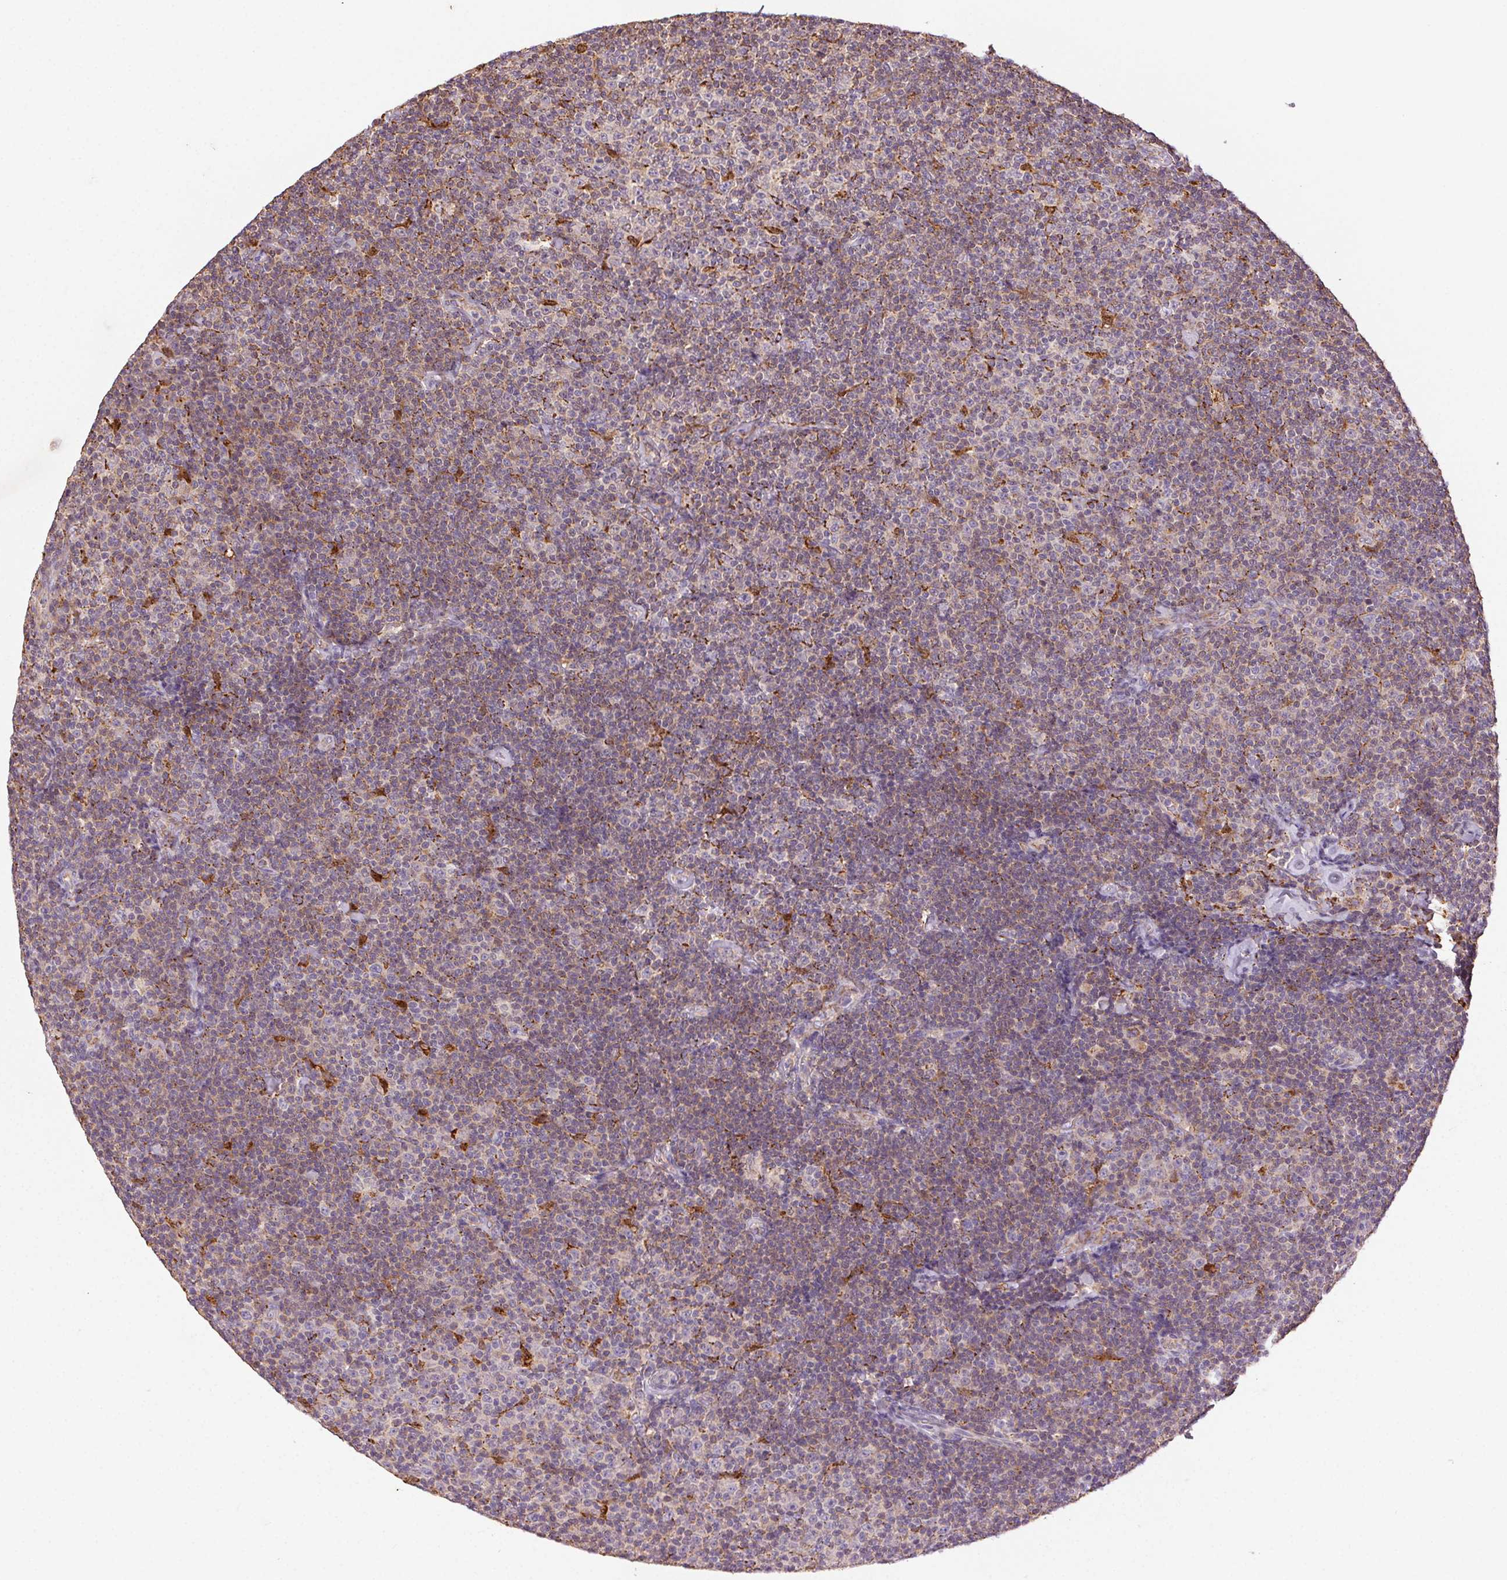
{"staining": {"intensity": "weak", "quantity": ">75%", "location": "cytoplasmic/membranous"}, "tissue": "lymphoma", "cell_type": "Tumor cells", "image_type": "cancer", "snomed": [{"axis": "morphology", "description": "Malignant lymphoma, non-Hodgkin's type, Low grade"}, {"axis": "topography", "description": "Lymph node"}], "caption": "Lymphoma stained for a protein (brown) exhibits weak cytoplasmic/membranous positive staining in about >75% of tumor cells.", "gene": "FNBP1L", "patient": {"sex": "male", "age": 81}}